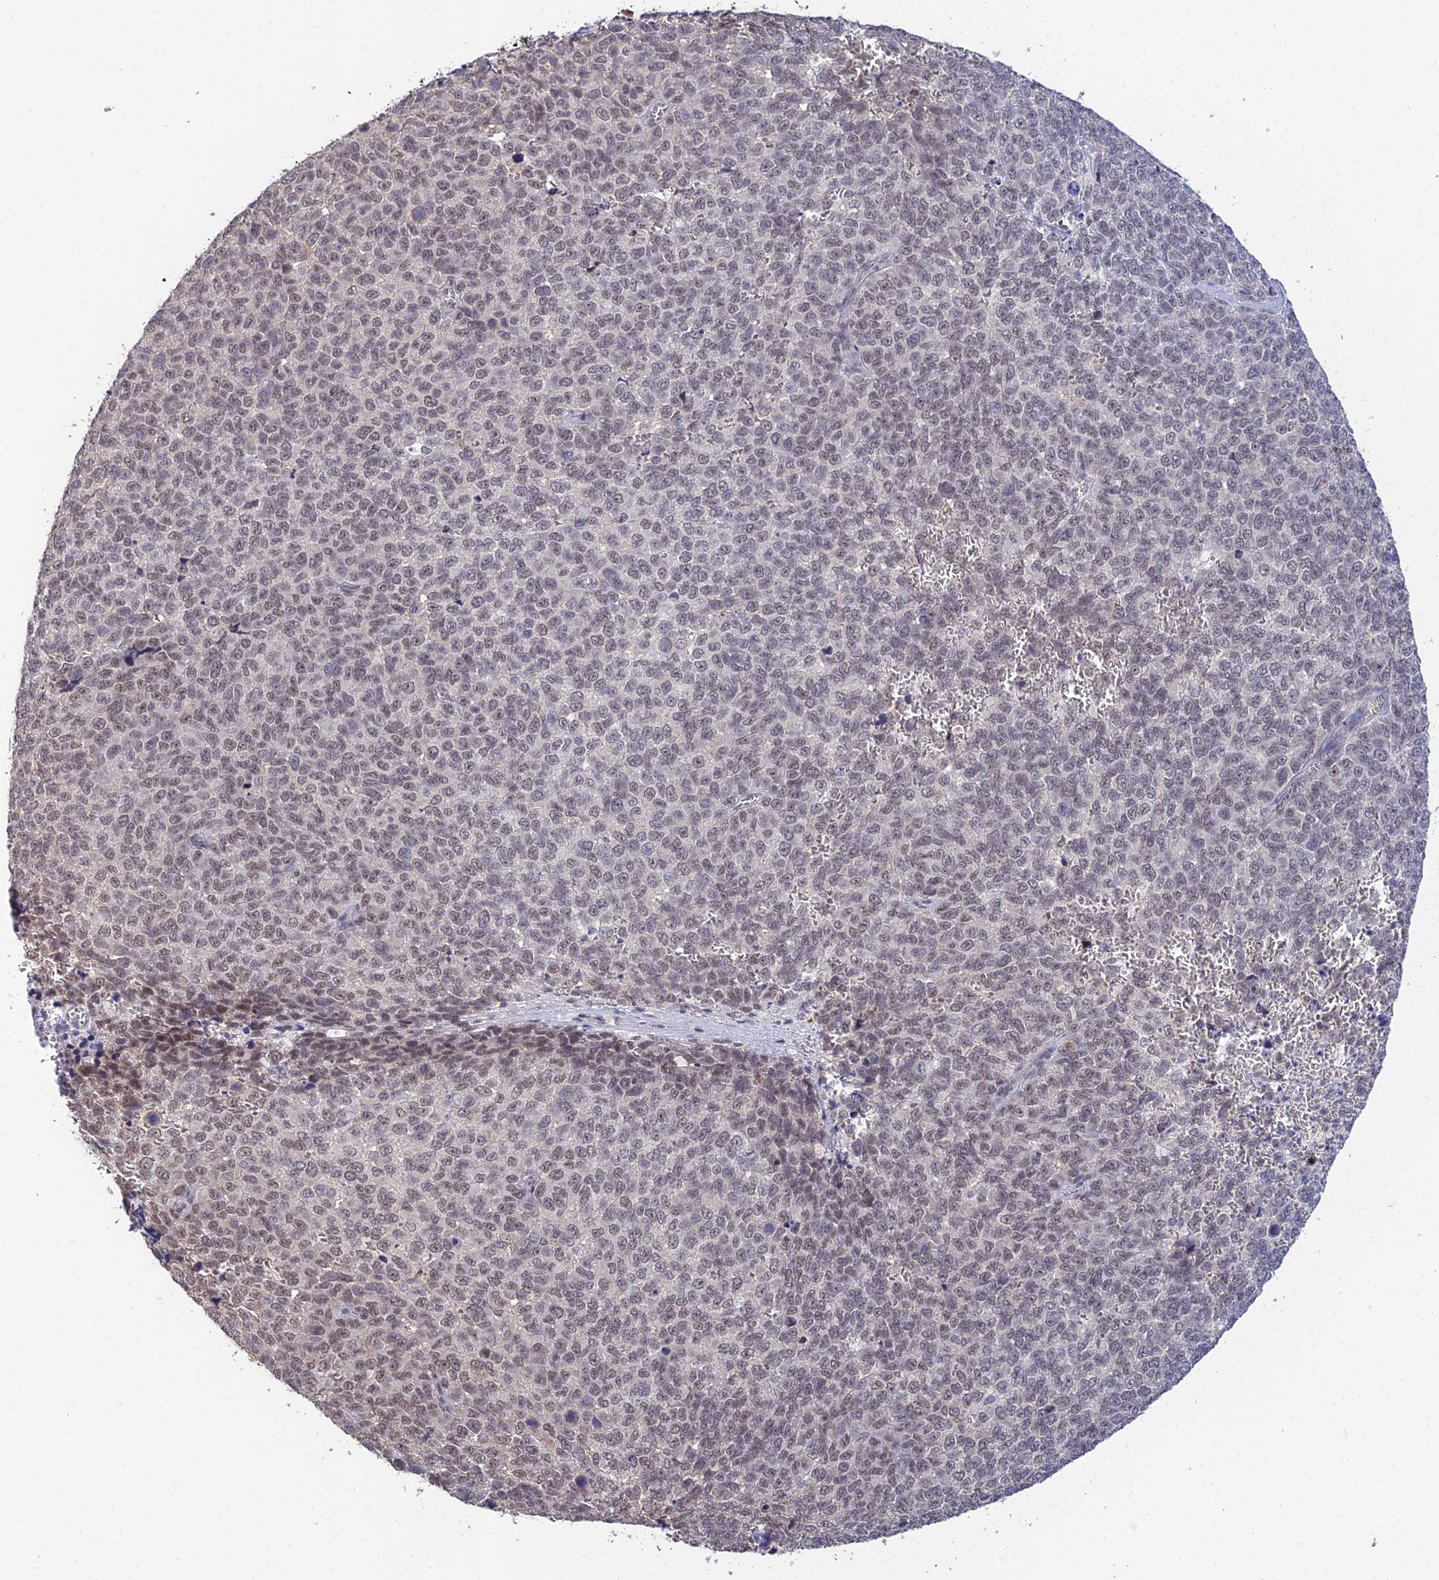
{"staining": {"intensity": "weak", "quantity": "<25%", "location": "nuclear"}, "tissue": "melanoma", "cell_type": "Tumor cells", "image_type": "cancer", "snomed": [{"axis": "morphology", "description": "Malignant melanoma, NOS"}, {"axis": "topography", "description": "Nose, NOS"}], "caption": "DAB (3,3'-diaminobenzidine) immunohistochemical staining of human malignant melanoma displays no significant staining in tumor cells.", "gene": "HOXB1", "patient": {"sex": "female", "age": 48}}